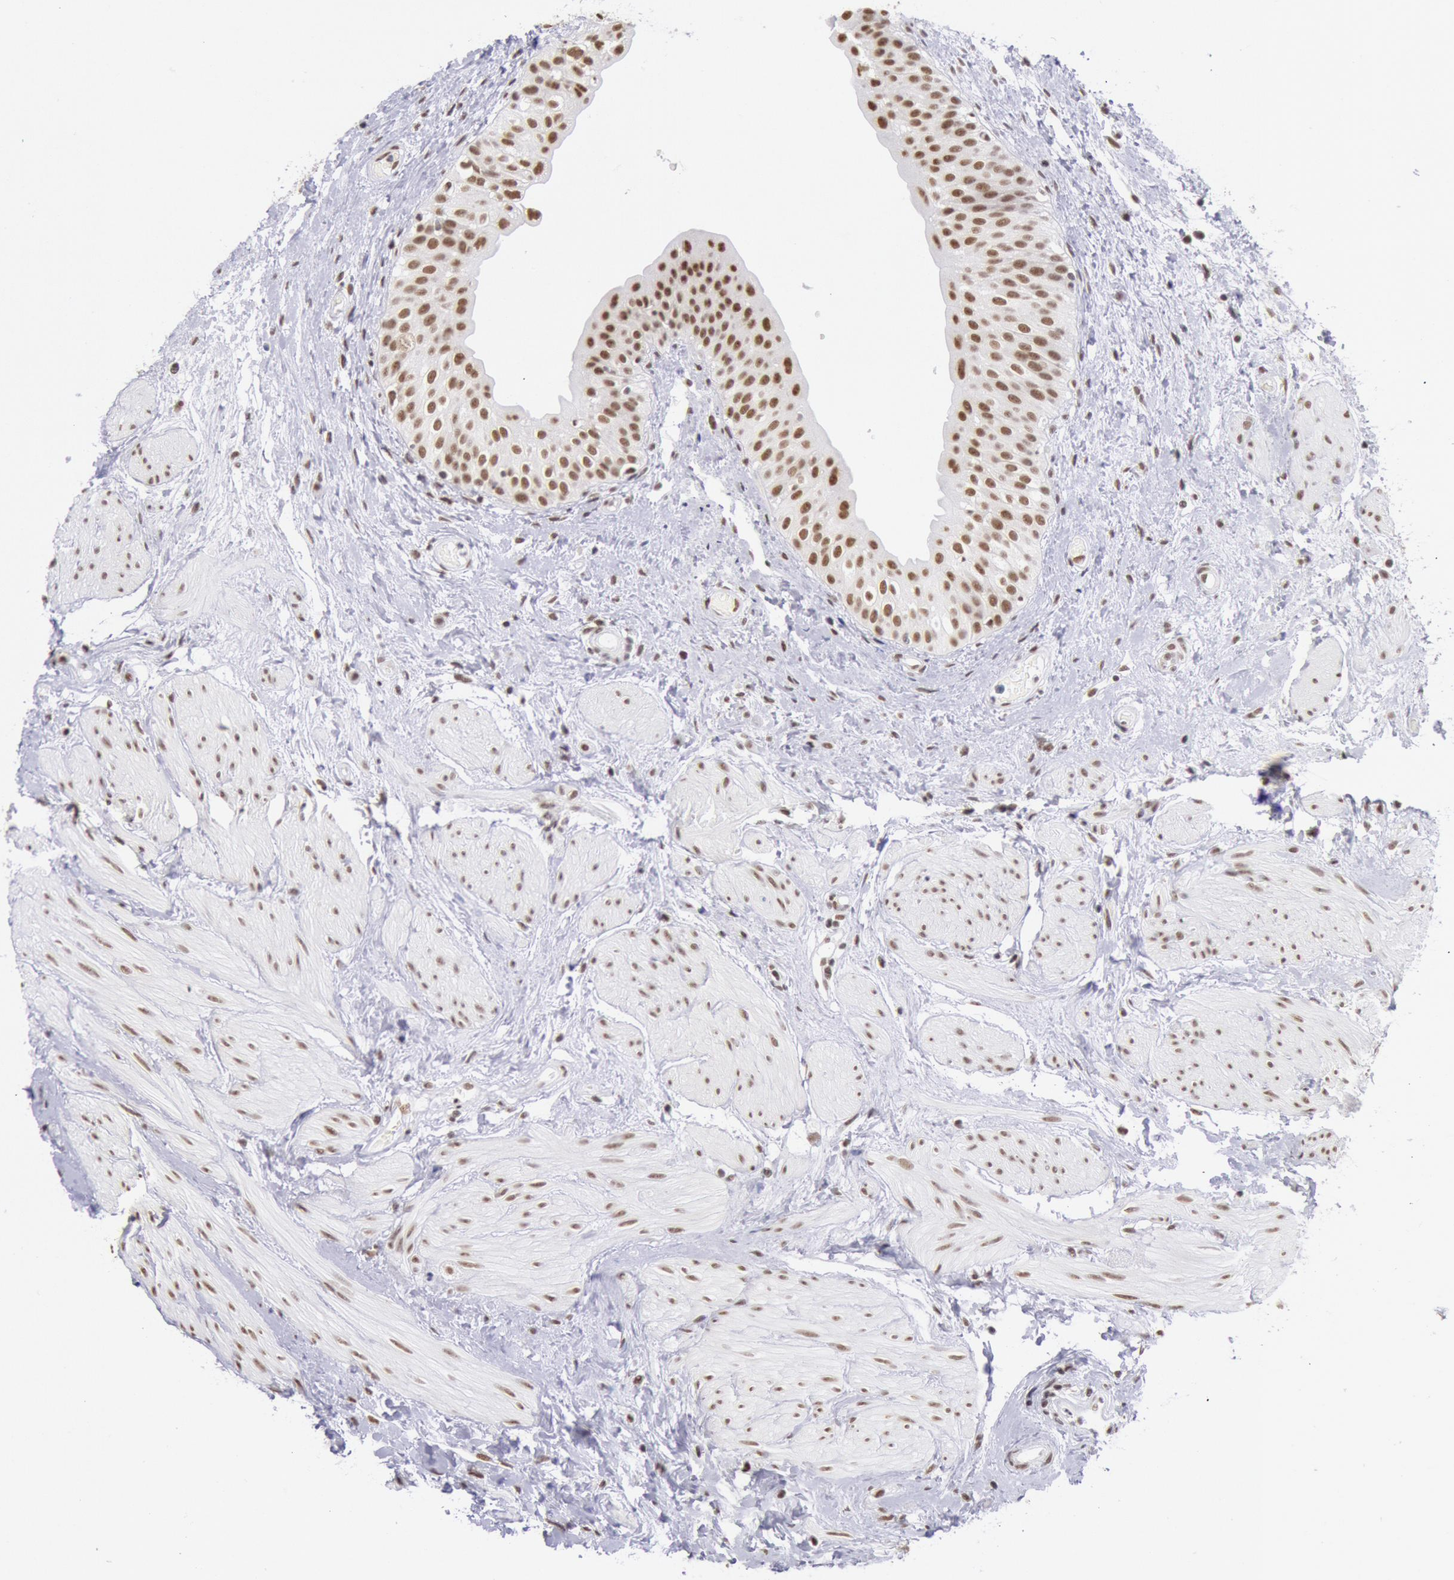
{"staining": {"intensity": "strong", "quantity": ">75%", "location": "nuclear"}, "tissue": "urinary bladder", "cell_type": "Urothelial cells", "image_type": "normal", "snomed": [{"axis": "morphology", "description": "Normal tissue, NOS"}, {"axis": "topography", "description": "Urinary bladder"}], "caption": "The histopathology image demonstrates a brown stain indicating the presence of a protein in the nuclear of urothelial cells in urinary bladder.", "gene": "SNRPD3", "patient": {"sex": "female", "age": 55}}